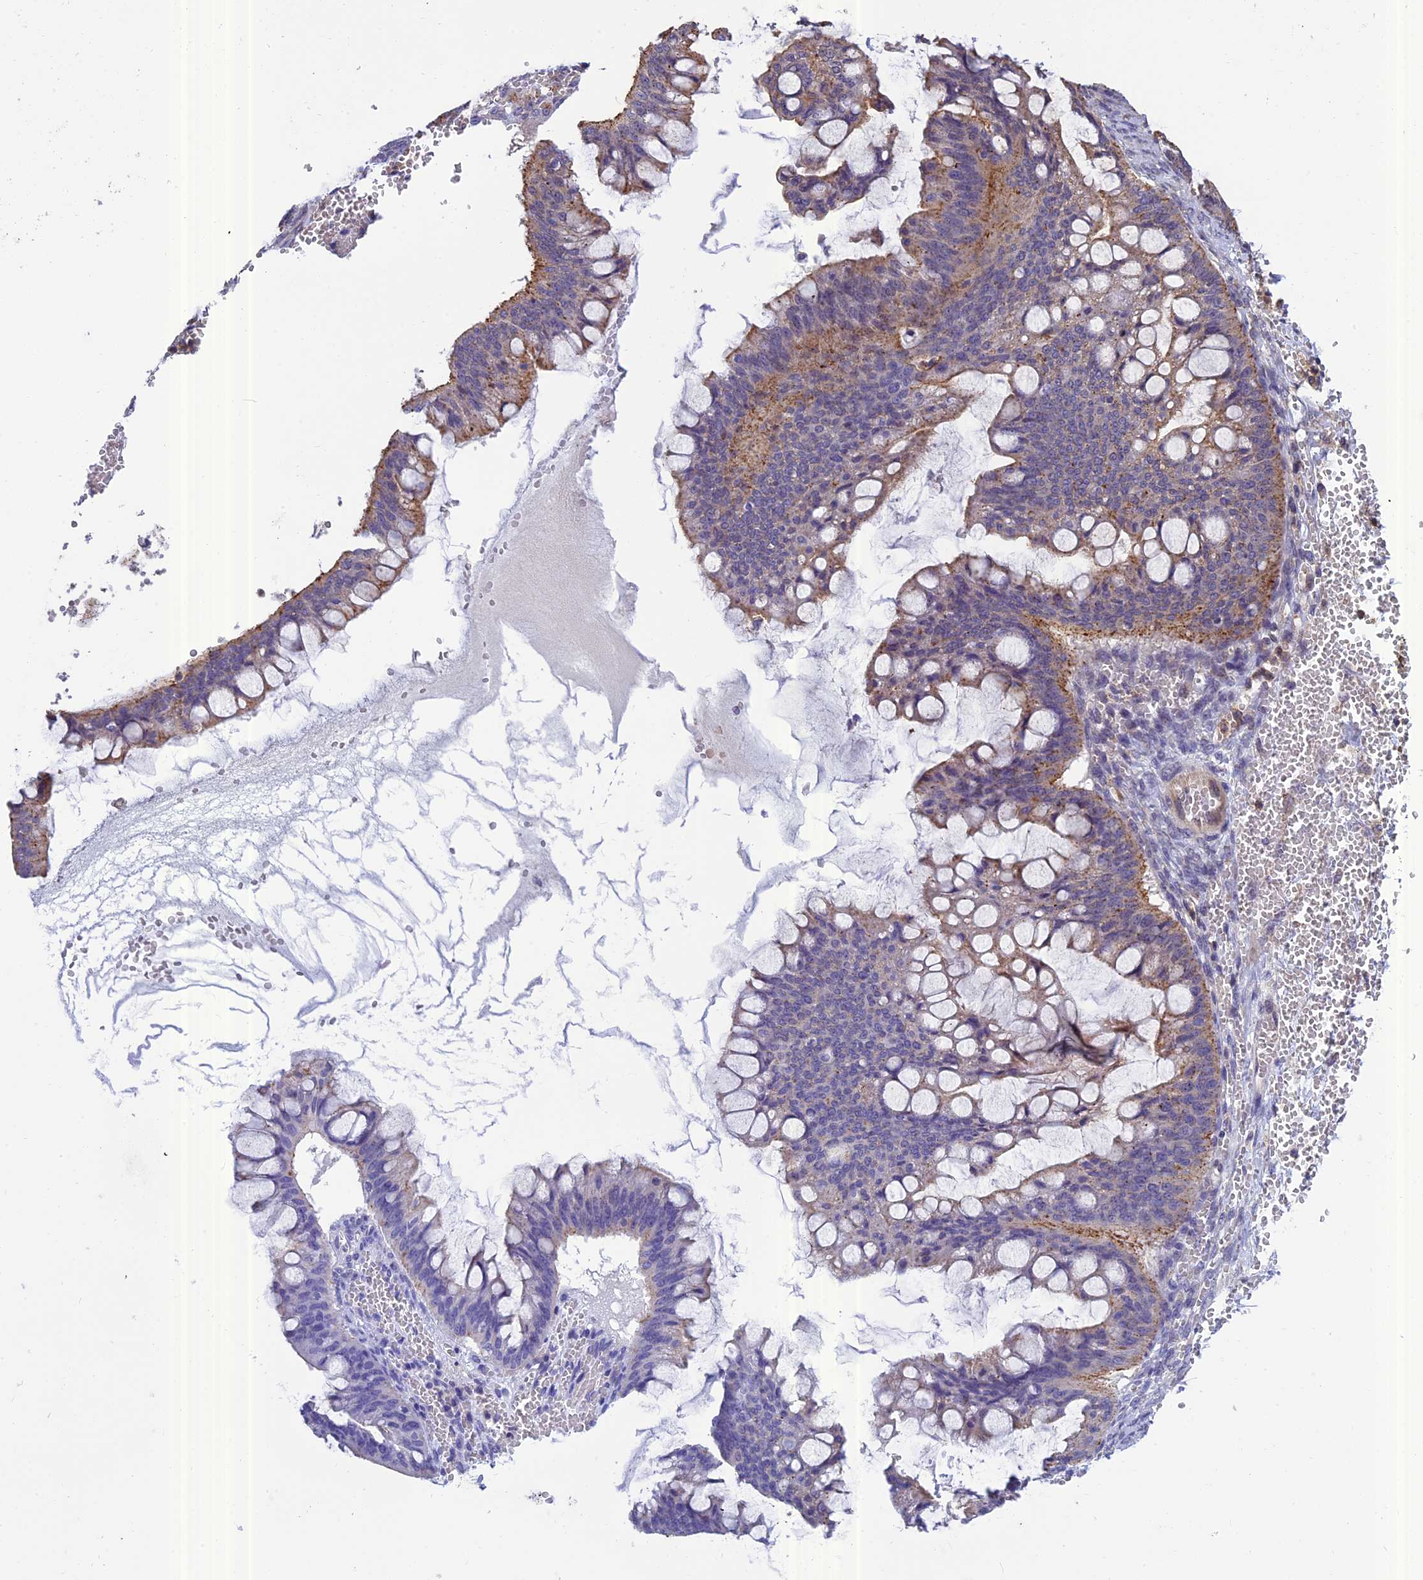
{"staining": {"intensity": "moderate", "quantity": "25%-75%", "location": "cytoplasmic/membranous"}, "tissue": "ovarian cancer", "cell_type": "Tumor cells", "image_type": "cancer", "snomed": [{"axis": "morphology", "description": "Cystadenocarcinoma, mucinous, NOS"}, {"axis": "topography", "description": "Ovary"}], "caption": "A medium amount of moderate cytoplasmic/membranous positivity is identified in about 25%-75% of tumor cells in ovarian cancer (mucinous cystadenocarcinoma) tissue.", "gene": "CHMP2A", "patient": {"sex": "female", "age": 73}}